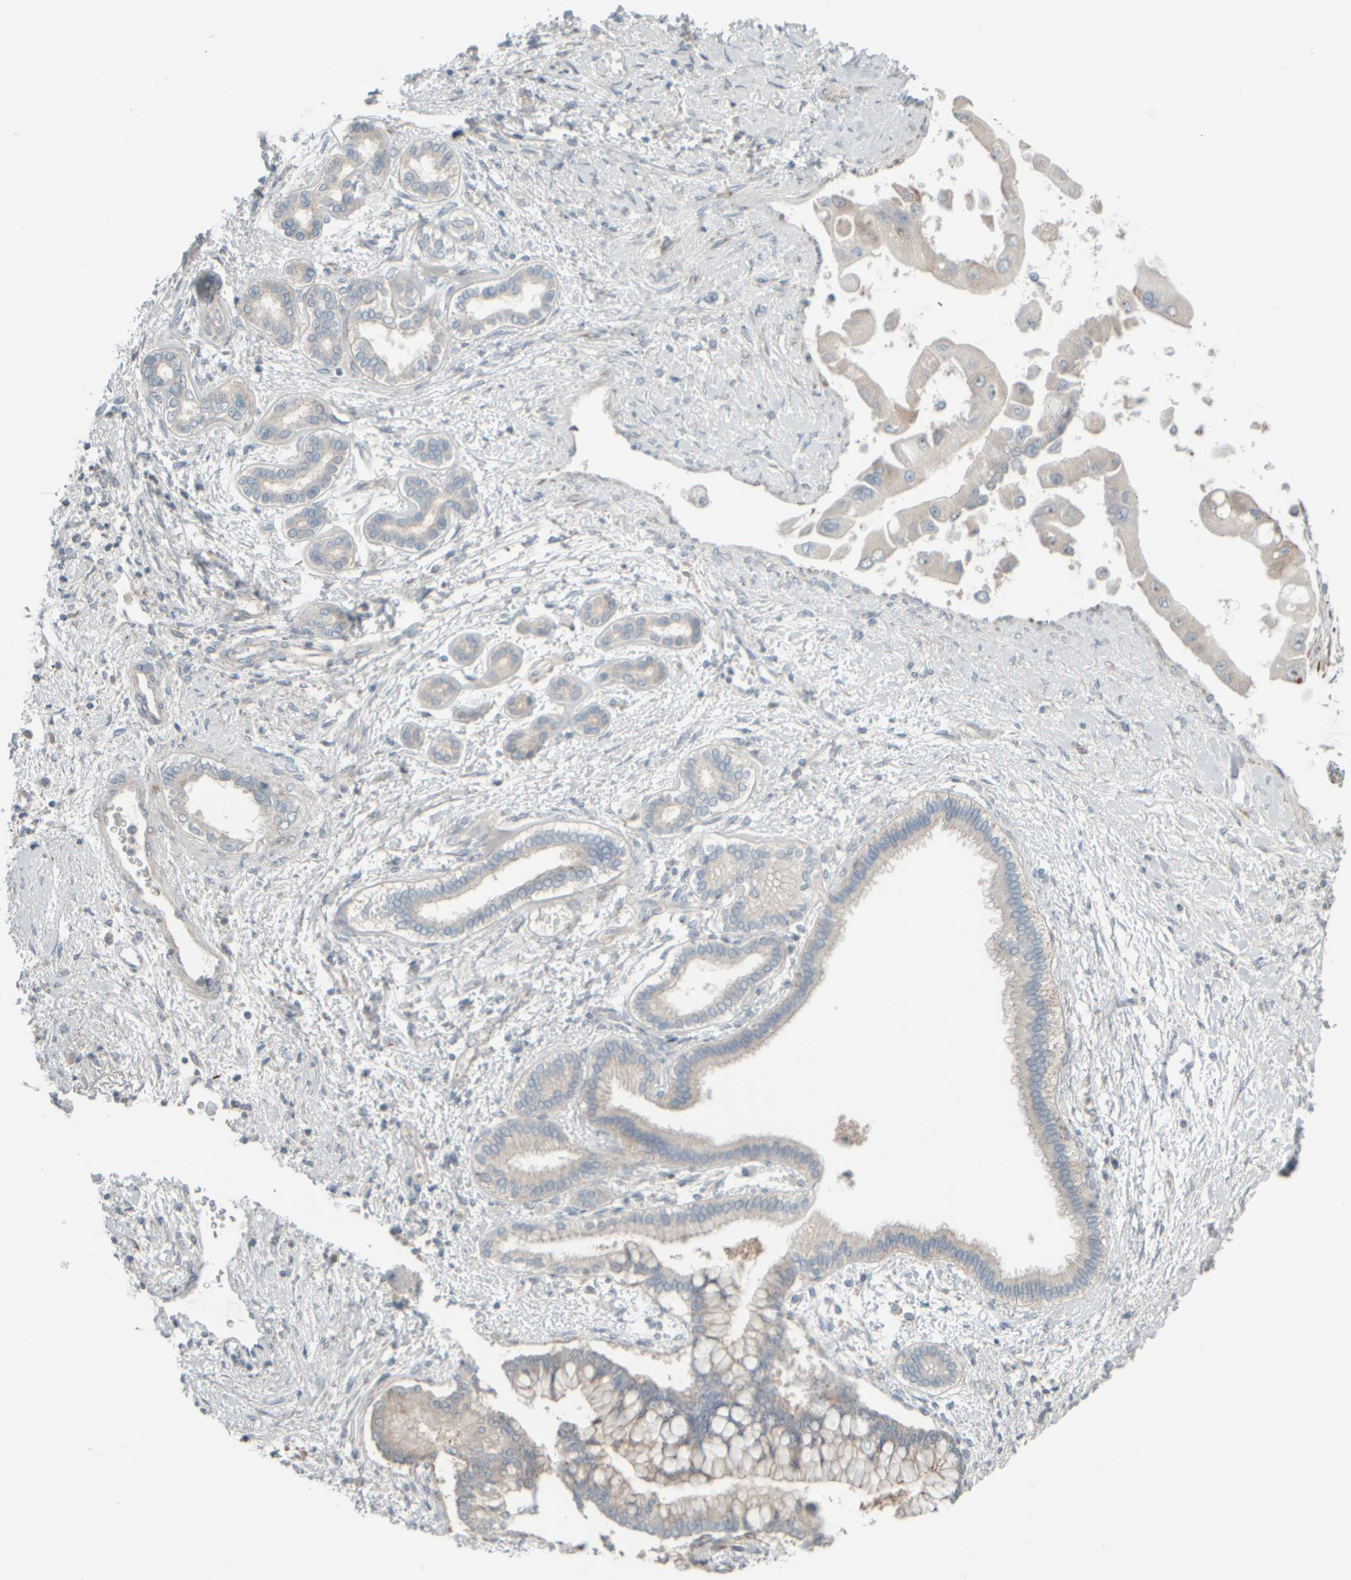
{"staining": {"intensity": "weak", "quantity": "<25%", "location": "cytoplasmic/membranous"}, "tissue": "liver cancer", "cell_type": "Tumor cells", "image_type": "cancer", "snomed": [{"axis": "morphology", "description": "Cholangiocarcinoma"}, {"axis": "topography", "description": "Liver"}], "caption": "Tumor cells show no significant protein expression in liver cancer (cholangiocarcinoma).", "gene": "HGS", "patient": {"sex": "male", "age": 50}}